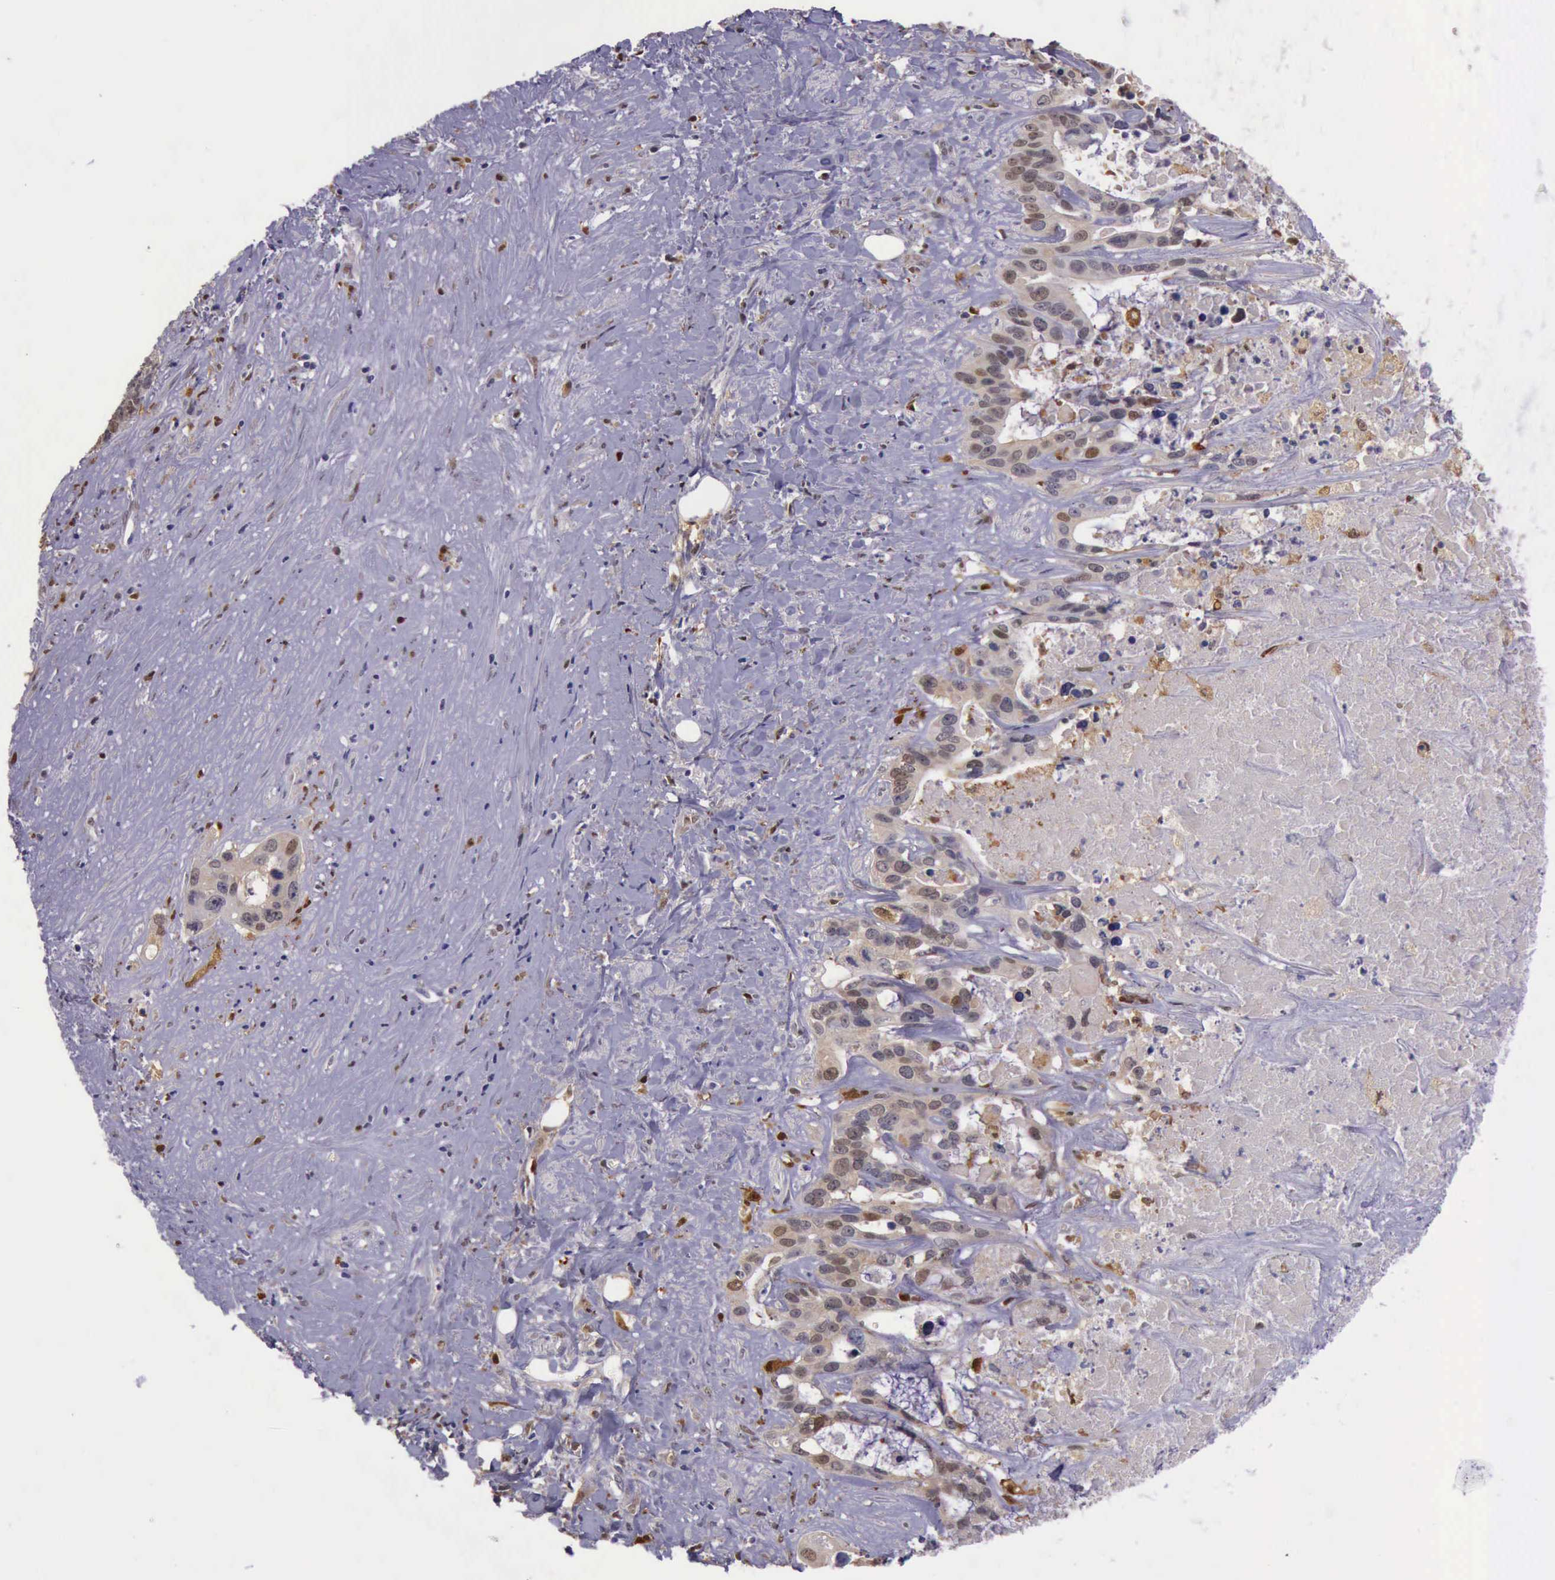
{"staining": {"intensity": "weak", "quantity": "25%-75%", "location": "cytoplasmic/membranous,nuclear"}, "tissue": "liver cancer", "cell_type": "Tumor cells", "image_type": "cancer", "snomed": [{"axis": "morphology", "description": "Cholangiocarcinoma"}, {"axis": "topography", "description": "Liver"}], "caption": "Immunohistochemical staining of human liver cancer reveals low levels of weak cytoplasmic/membranous and nuclear positivity in approximately 25%-75% of tumor cells. (DAB (3,3'-diaminobenzidine) IHC with brightfield microscopy, high magnification).", "gene": "TYMP", "patient": {"sex": "female", "age": 65}}